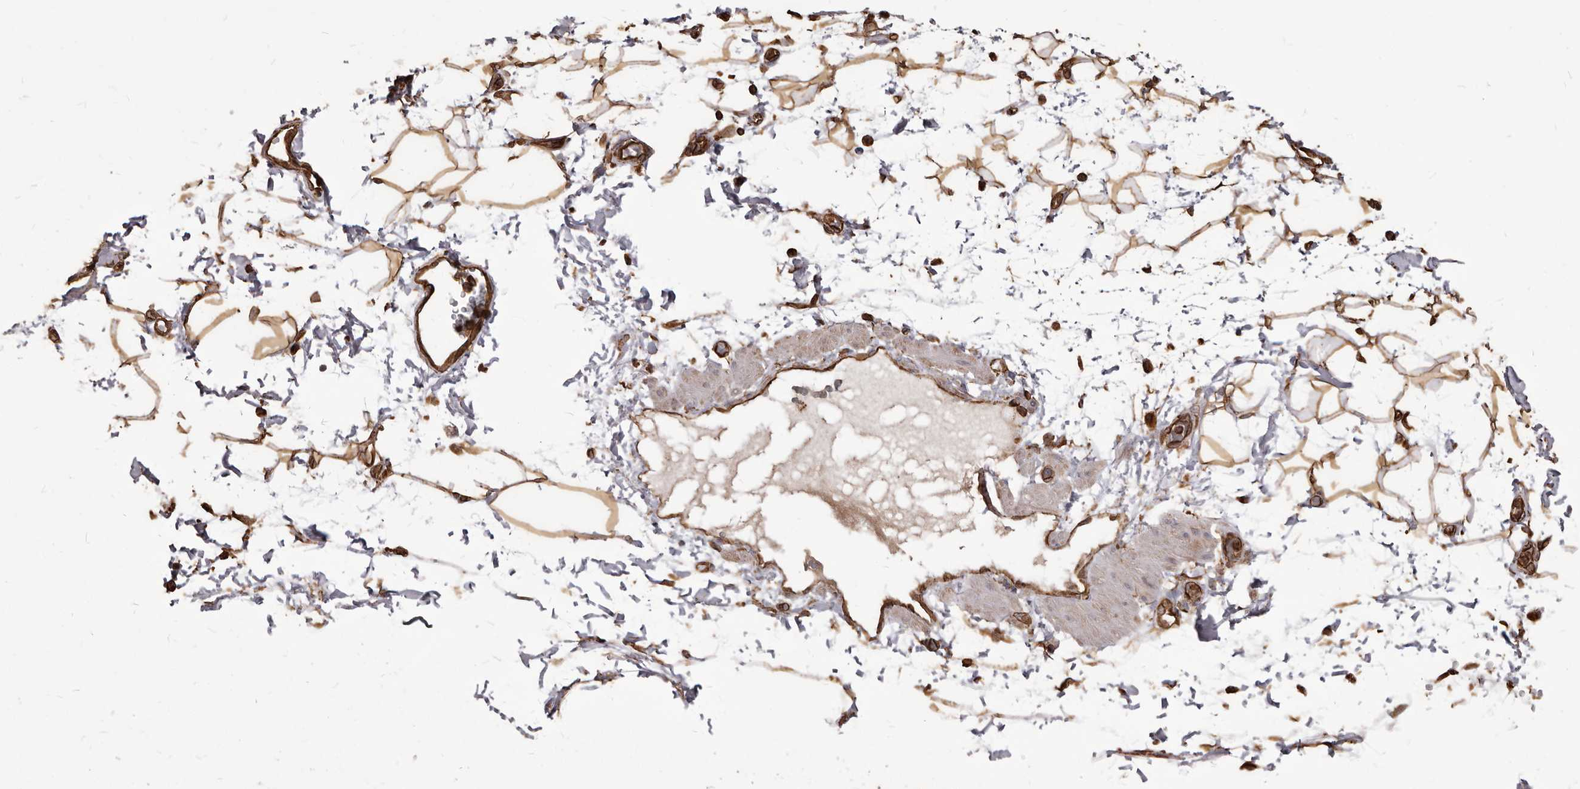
{"staining": {"intensity": "strong", "quantity": ">75%", "location": "cytoplasmic/membranous"}, "tissue": "adipose tissue", "cell_type": "Adipocytes", "image_type": "normal", "snomed": [{"axis": "morphology", "description": "Normal tissue, NOS"}, {"axis": "morphology", "description": "Adenocarcinoma, NOS"}, {"axis": "topography", "description": "Pancreas"}, {"axis": "topography", "description": "Peripheral nerve tissue"}], "caption": "DAB immunohistochemical staining of normal human adipose tissue shows strong cytoplasmic/membranous protein expression in about >75% of adipocytes.", "gene": "MTURN", "patient": {"sex": "male", "age": 59}}